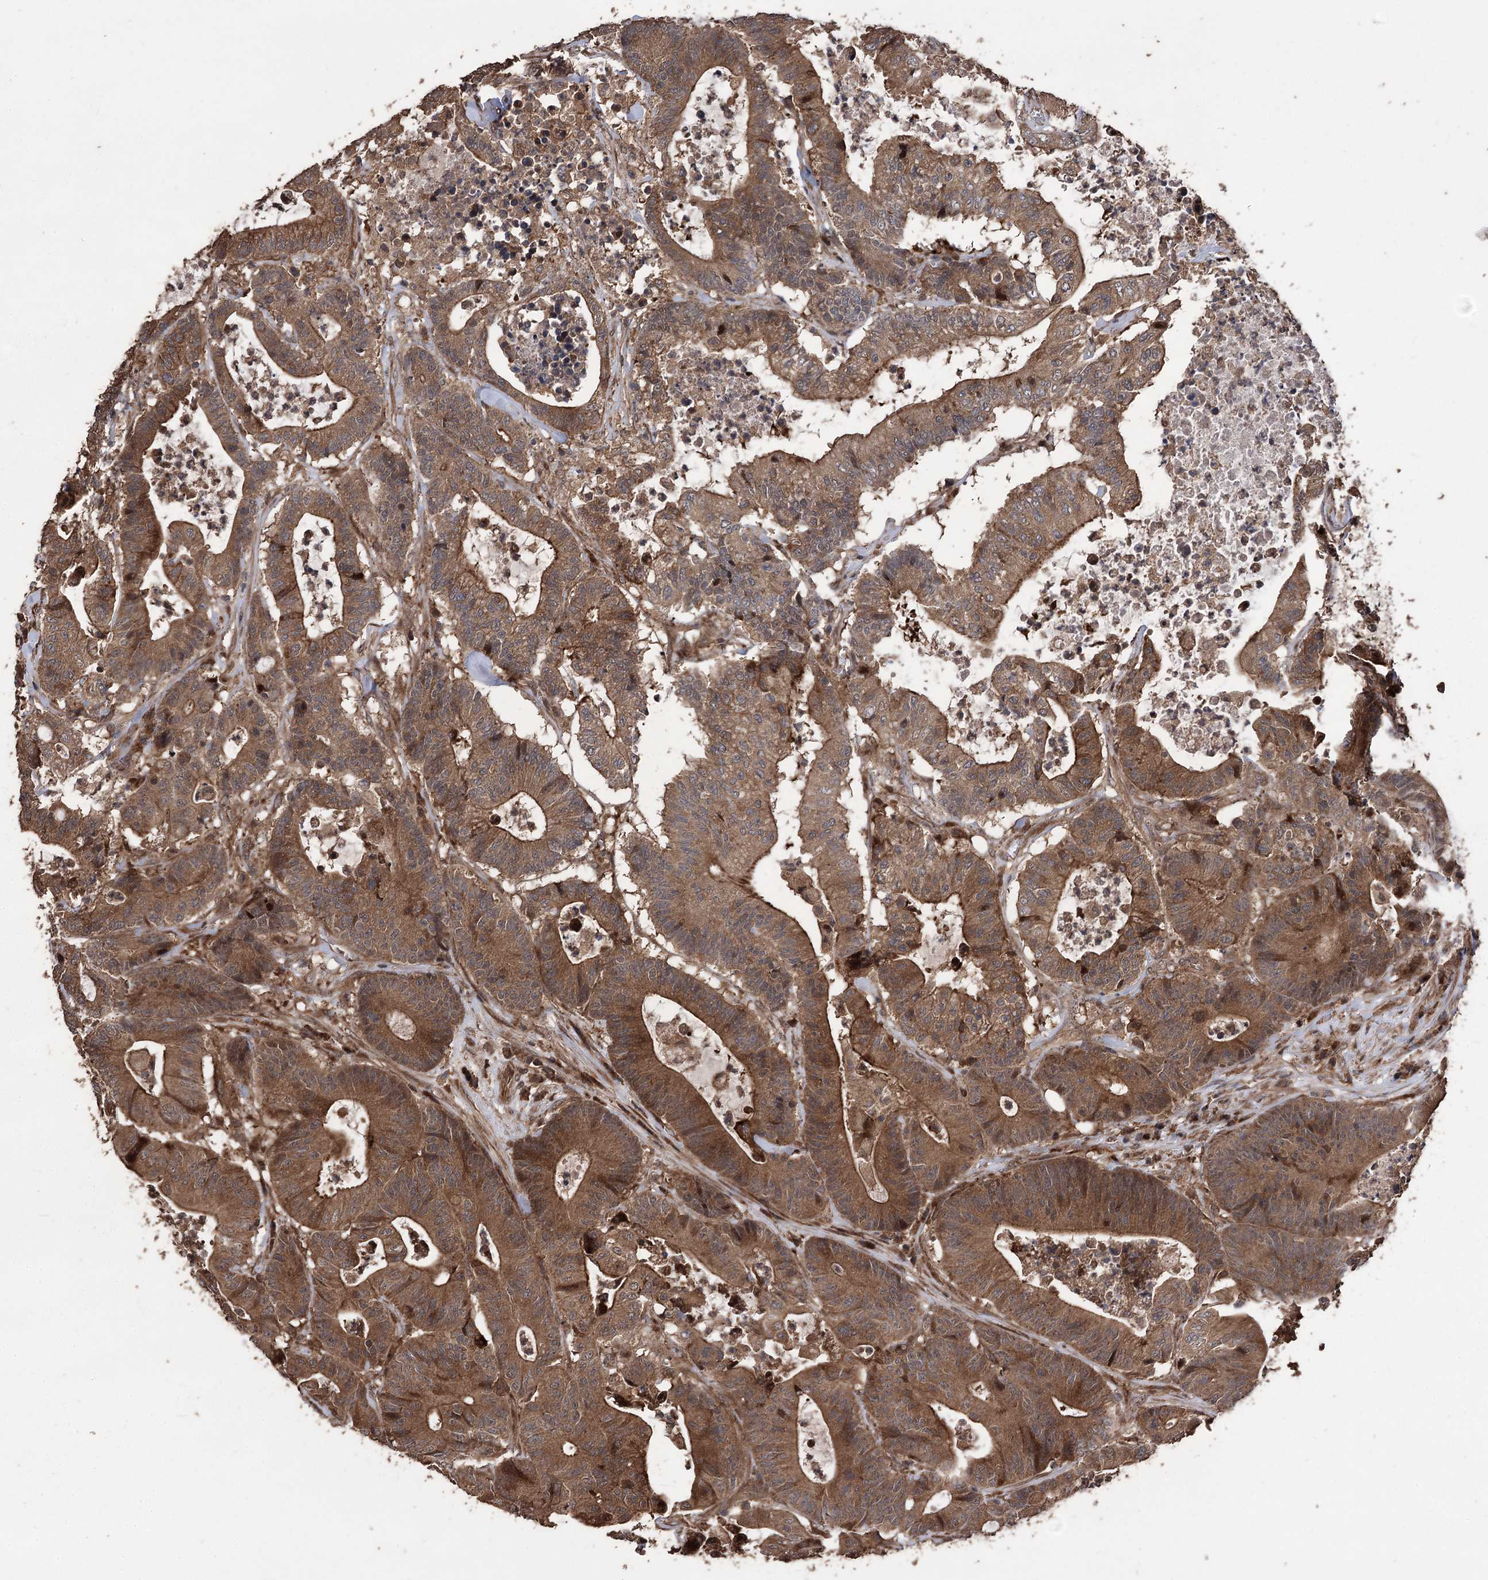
{"staining": {"intensity": "moderate", "quantity": ">75%", "location": "cytoplasmic/membranous"}, "tissue": "colorectal cancer", "cell_type": "Tumor cells", "image_type": "cancer", "snomed": [{"axis": "morphology", "description": "Adenocarcinoma, NOS"}, {"axis": "topography", "description": "Colon"}], "caption": "Protein staining of colorectal cancer (adenocarcinoma) tissue demonstrates moderate cytoplasmic/membranous positivity in about >75% of tumor cells. The staining was performed using DAB to visualize the protein expression in brown, while the nuclei were stained in blue with hematoxylin (Magnification: 20x).", "gene": "RASSF3", "patient": {"sex": "female", "age": 84}}